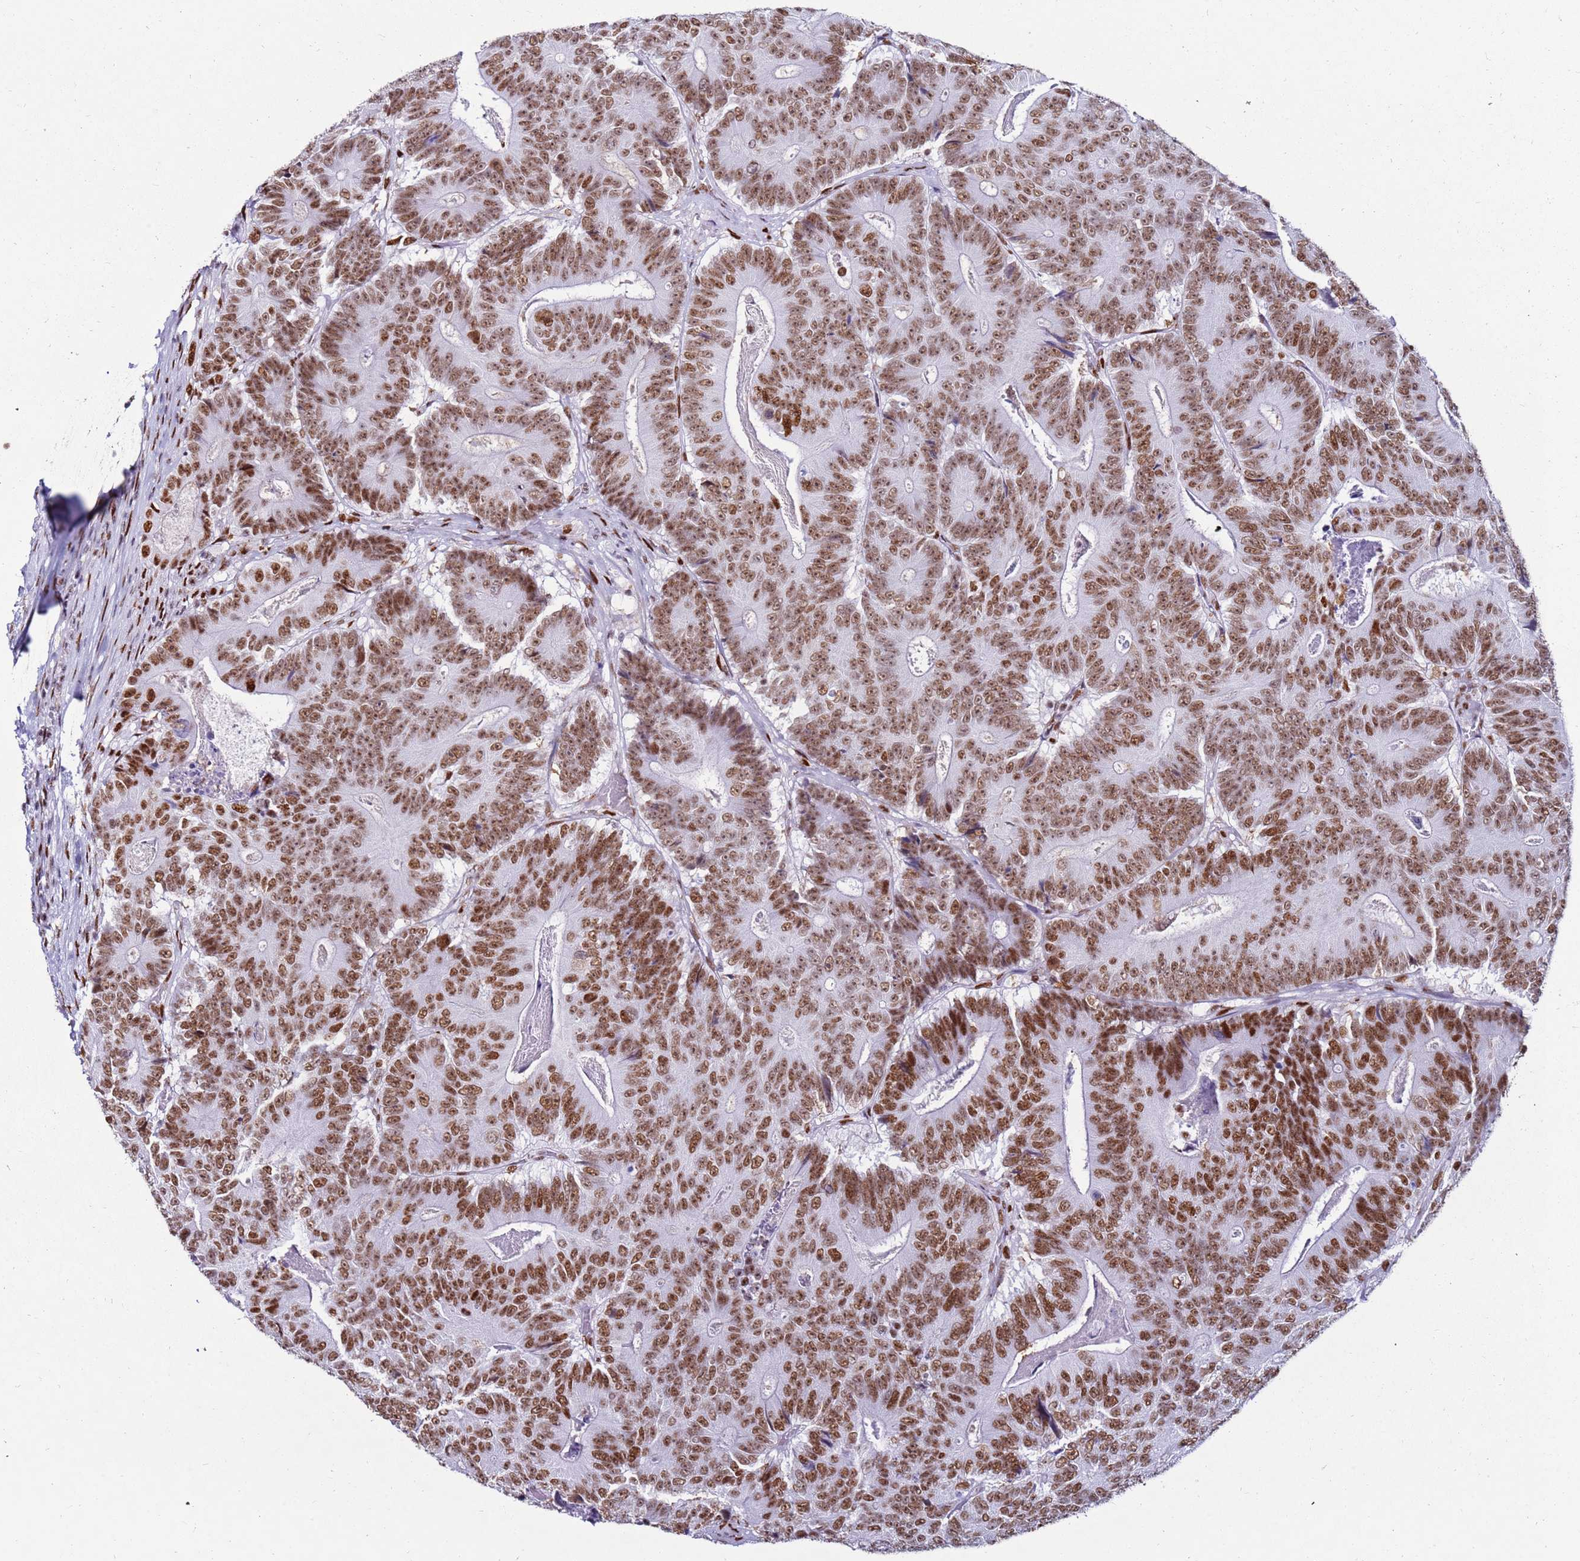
{"staining": {"intensity": "moderate", "quantity": ">75%", "location": "nuclear"}, "tissue": "colorectal cancer", "cell_type": "Tumor cells", "image_type": "cancer", "snomed": [{"axis": "morphology", "description": "Adenocarcinoma, NOS"}, {"axis": "topography", "description": "Colon"}], "caption": "About >75% of tumor cells in colorectal adenocarcinoma exhibit moderate nuclear protein positivity as visualized by brown immunohistochemical staining.", "gene": "KPNA4", "patient": {"sex": "male", "age": 83}}